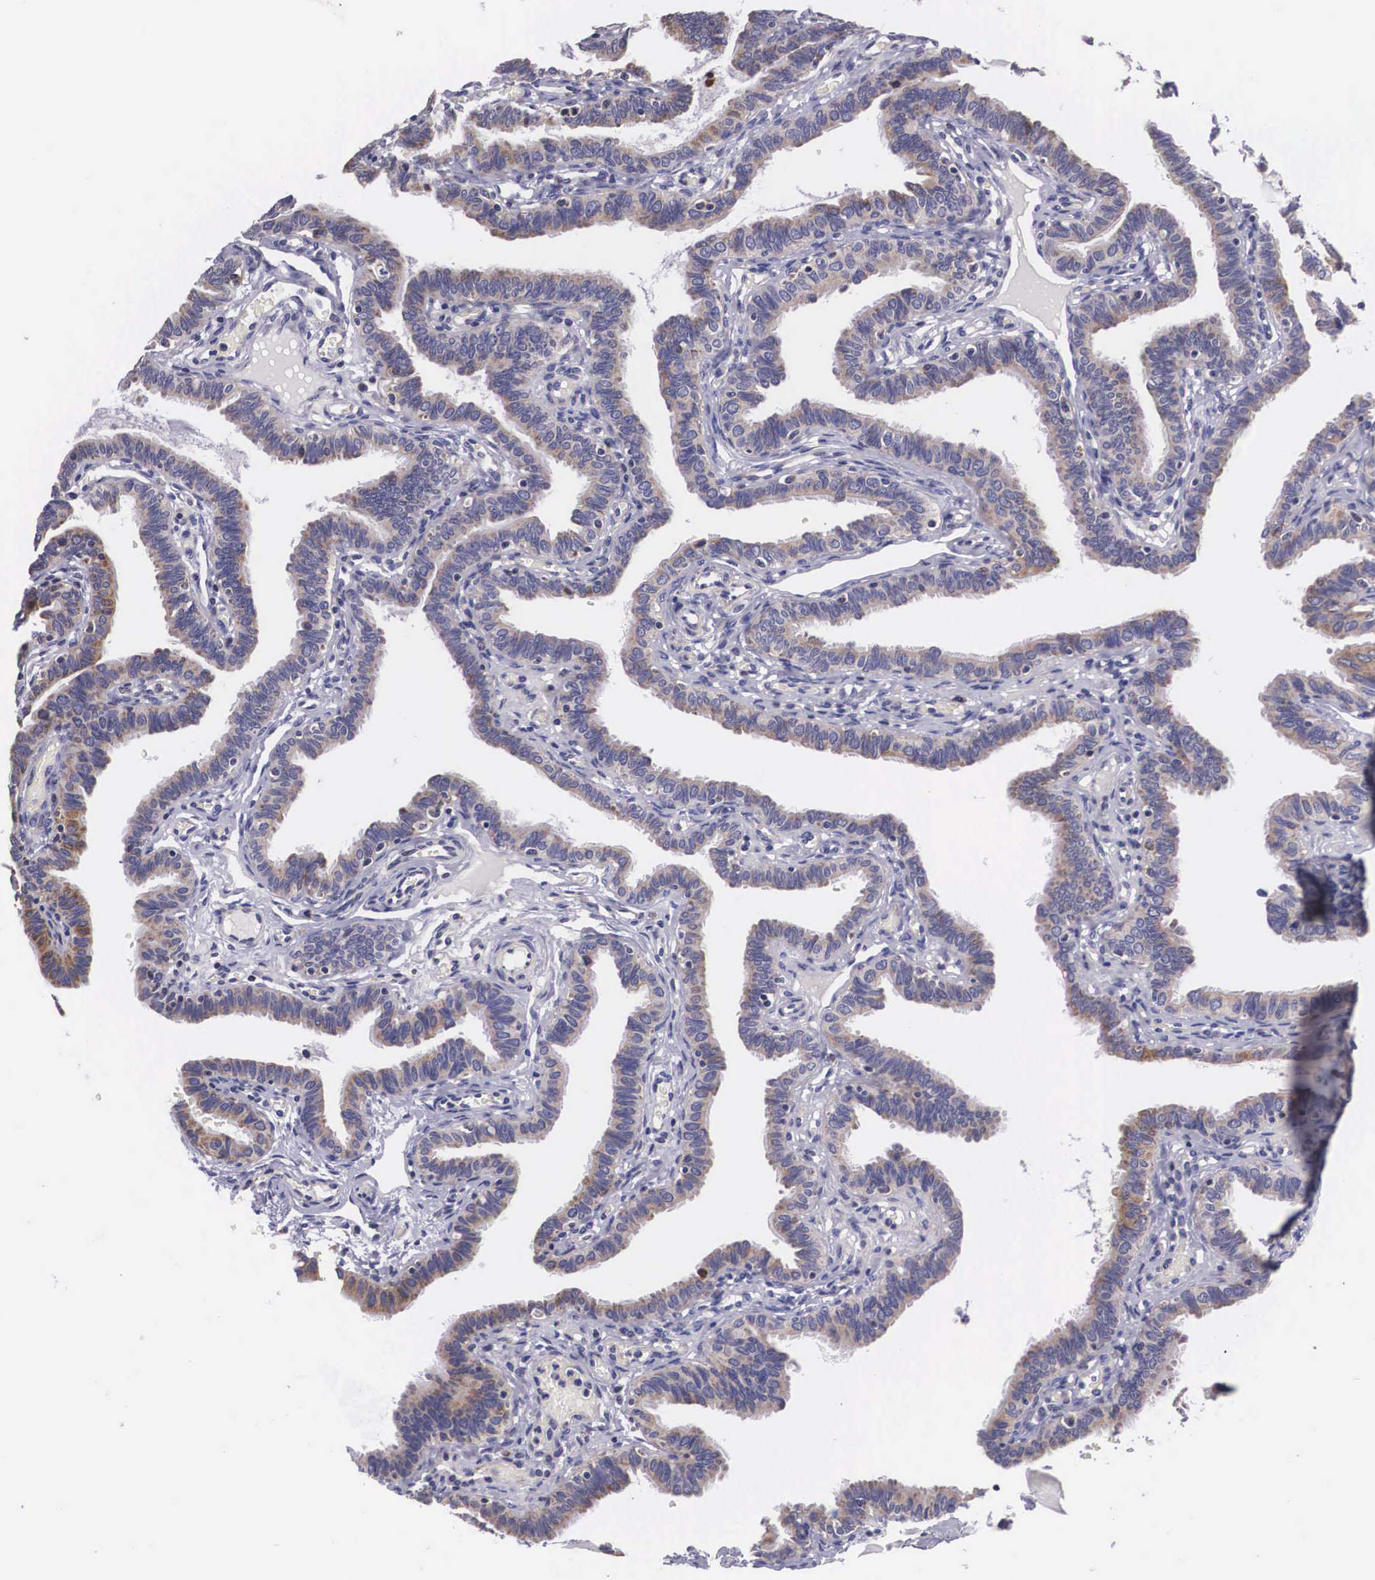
{"staining": {"intensity": "weak", "quantity": "25%-75%", "location": "cytoplasmic/membranous"}, "tissue": "fallopian tube", "cell_type": "Glandular cells", "image_type": "normal", "snomed": [{"axis": "morphology", "description": "Normal tissue, NOS"}, {"axis": "topography", "description": "Fallopian tube"}], "caption": "Protein expression analysis of benign fallopian tube exhibits weak cytoplasmic/membranous expression in about 25%-75% of glandular cells.", "gene": "ARG2", "patient": {"sex": "female", "age": 38}}